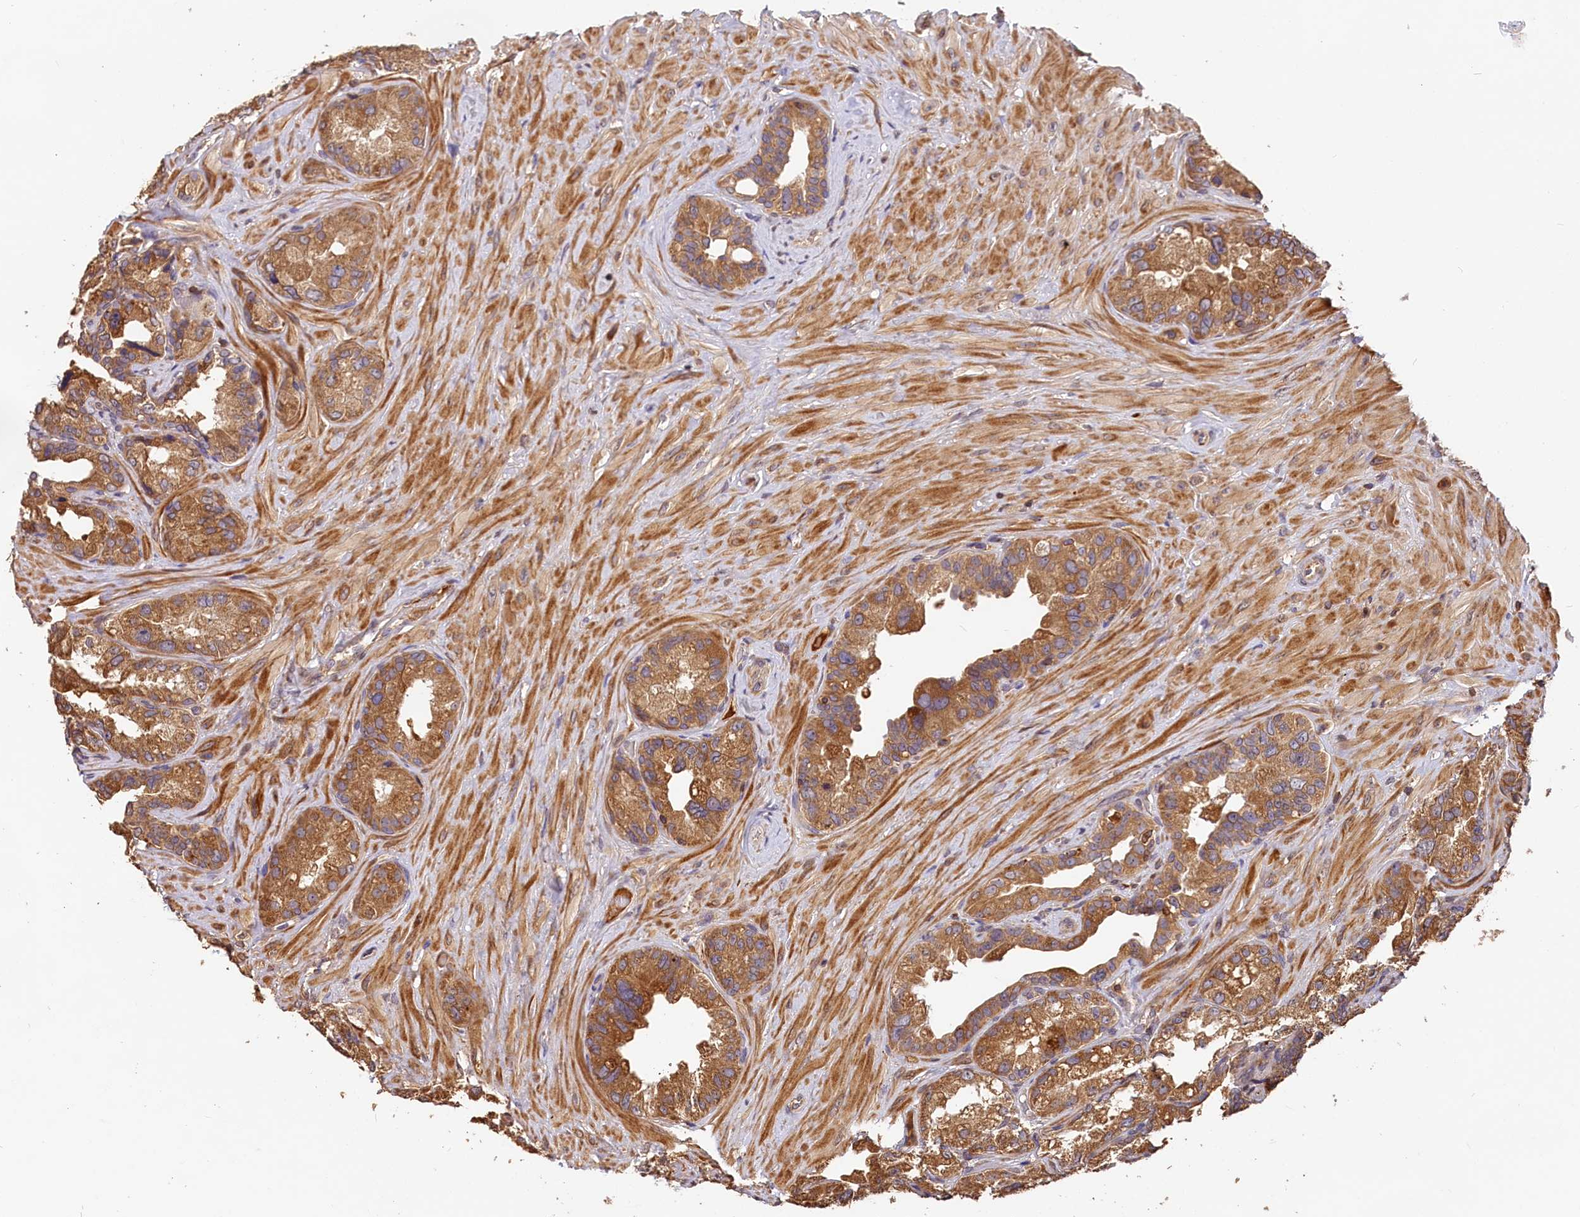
{"staining": {"intensity": "strong", "quantity": ">75%", "location": "cytoplasmic/membranous"}, "tissue": "seminal vesicle", "cell_type": "Glandular cells", "image_type": "normal", "snomed": [{"axis": "morphology", "description": "Normal tissue, NOS"}, {"axis": "topography", "description": "Seminal veicle"}, {"axis": "topography", "description": "Peripheral nerve tissue"}], "caption": "The immunohistochemical stain labels strong cytoplasmic/membranous staining in glandular cells of normal seminal vesicle. (DAB IHC with brightfield microscopy, high magnification).", "gene": "HMOX2", "patient": {"sex": "male", "age": 67}}